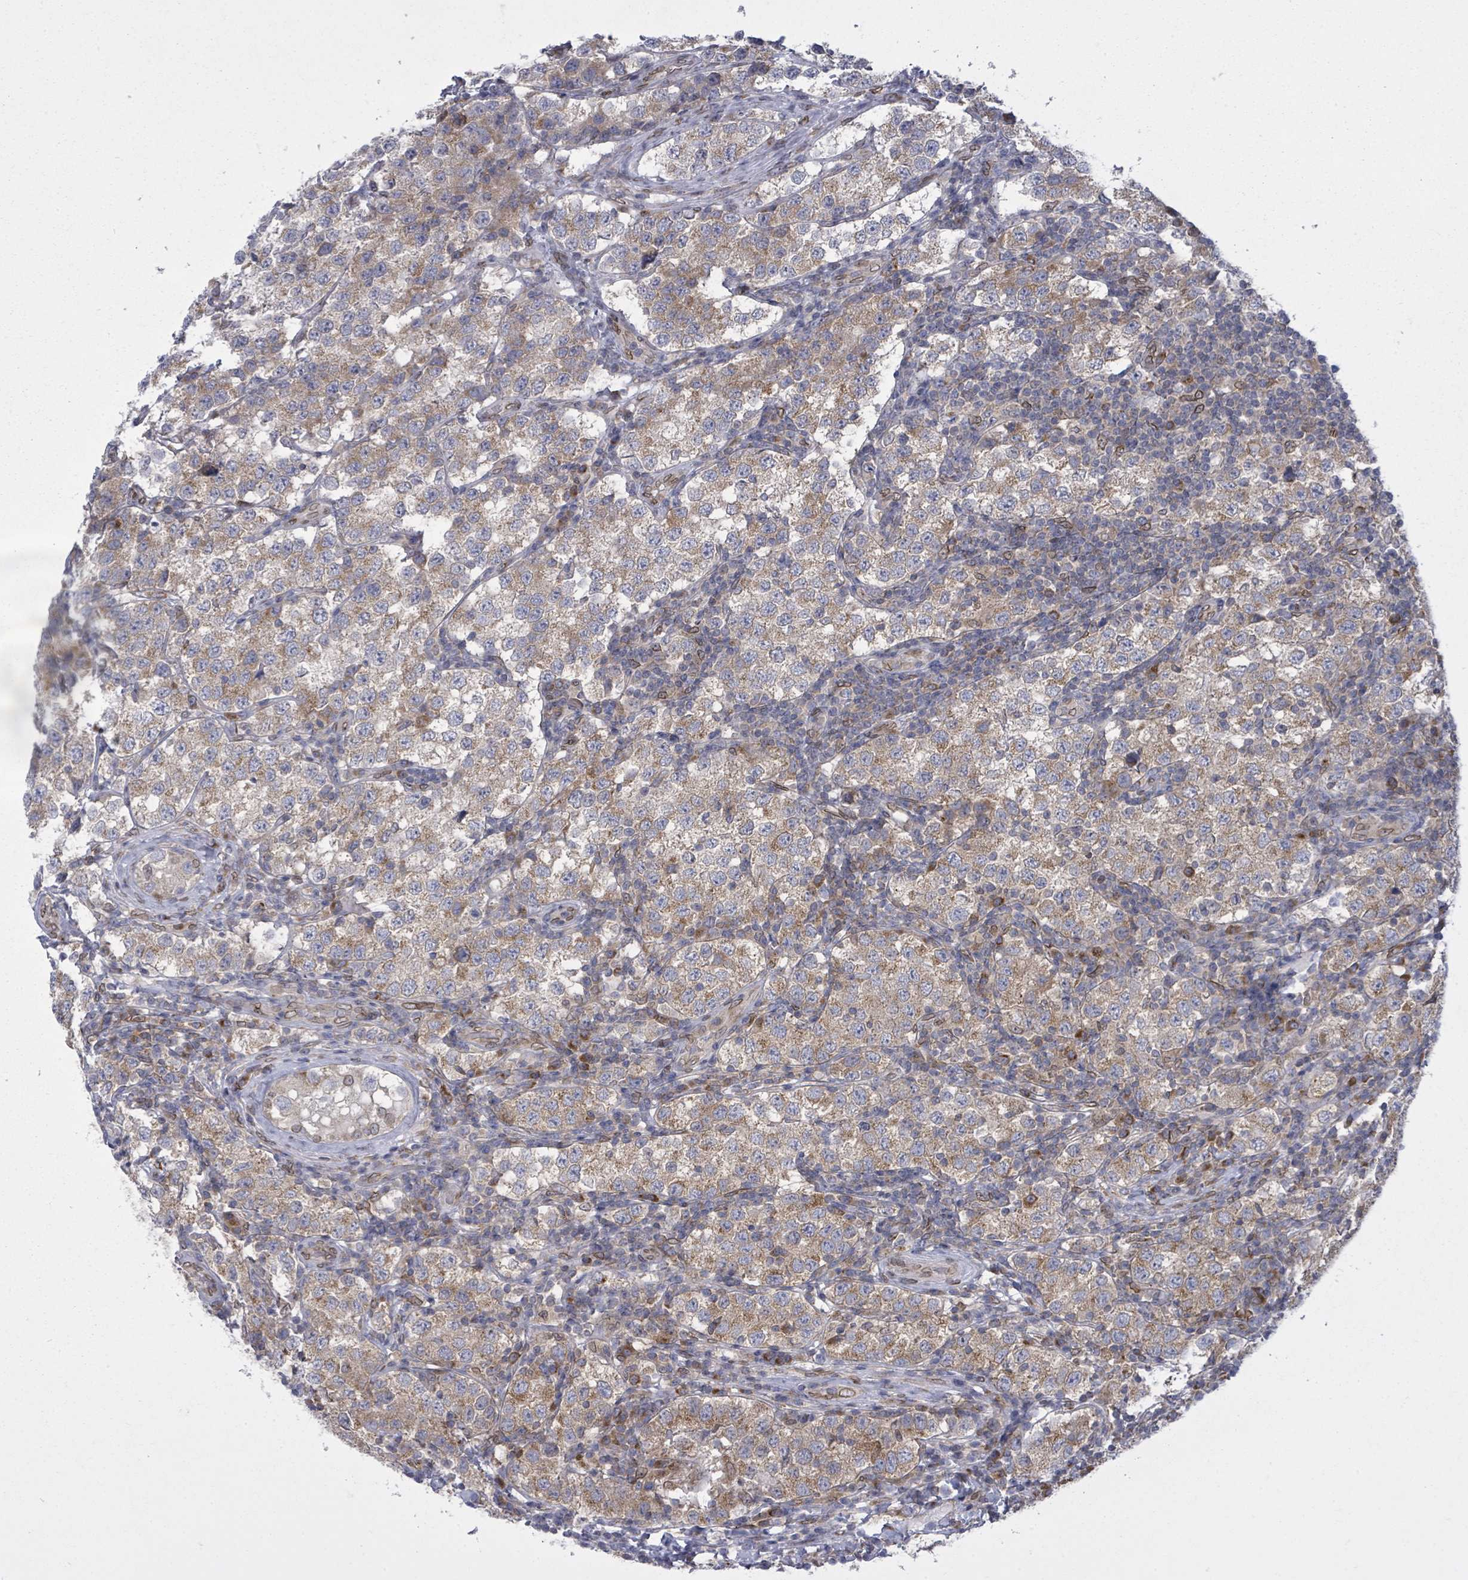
{"staining": {"intensity": "moderate", "quantity": ">75%", "location": "cytoplasmic/membranous"}, "tissue": "testis cancer", "cell_type": "Tumor cells", "image_type": "cancer", "snomed": [{"axis": "morphology", "description": "Seminoma, NOS"}, {"axis": "topography", "description": "Testis"}], "caption": "Immunohistochemistry (DAB (3,3'-diaminobenzidine)) staining of testis seminoma shows moderate cytoplasmic/membranous protein positivity in about >75% of tumor cells.", "gene": "ARFGAP1", "patient": {"sex": "male", "age": 34}}